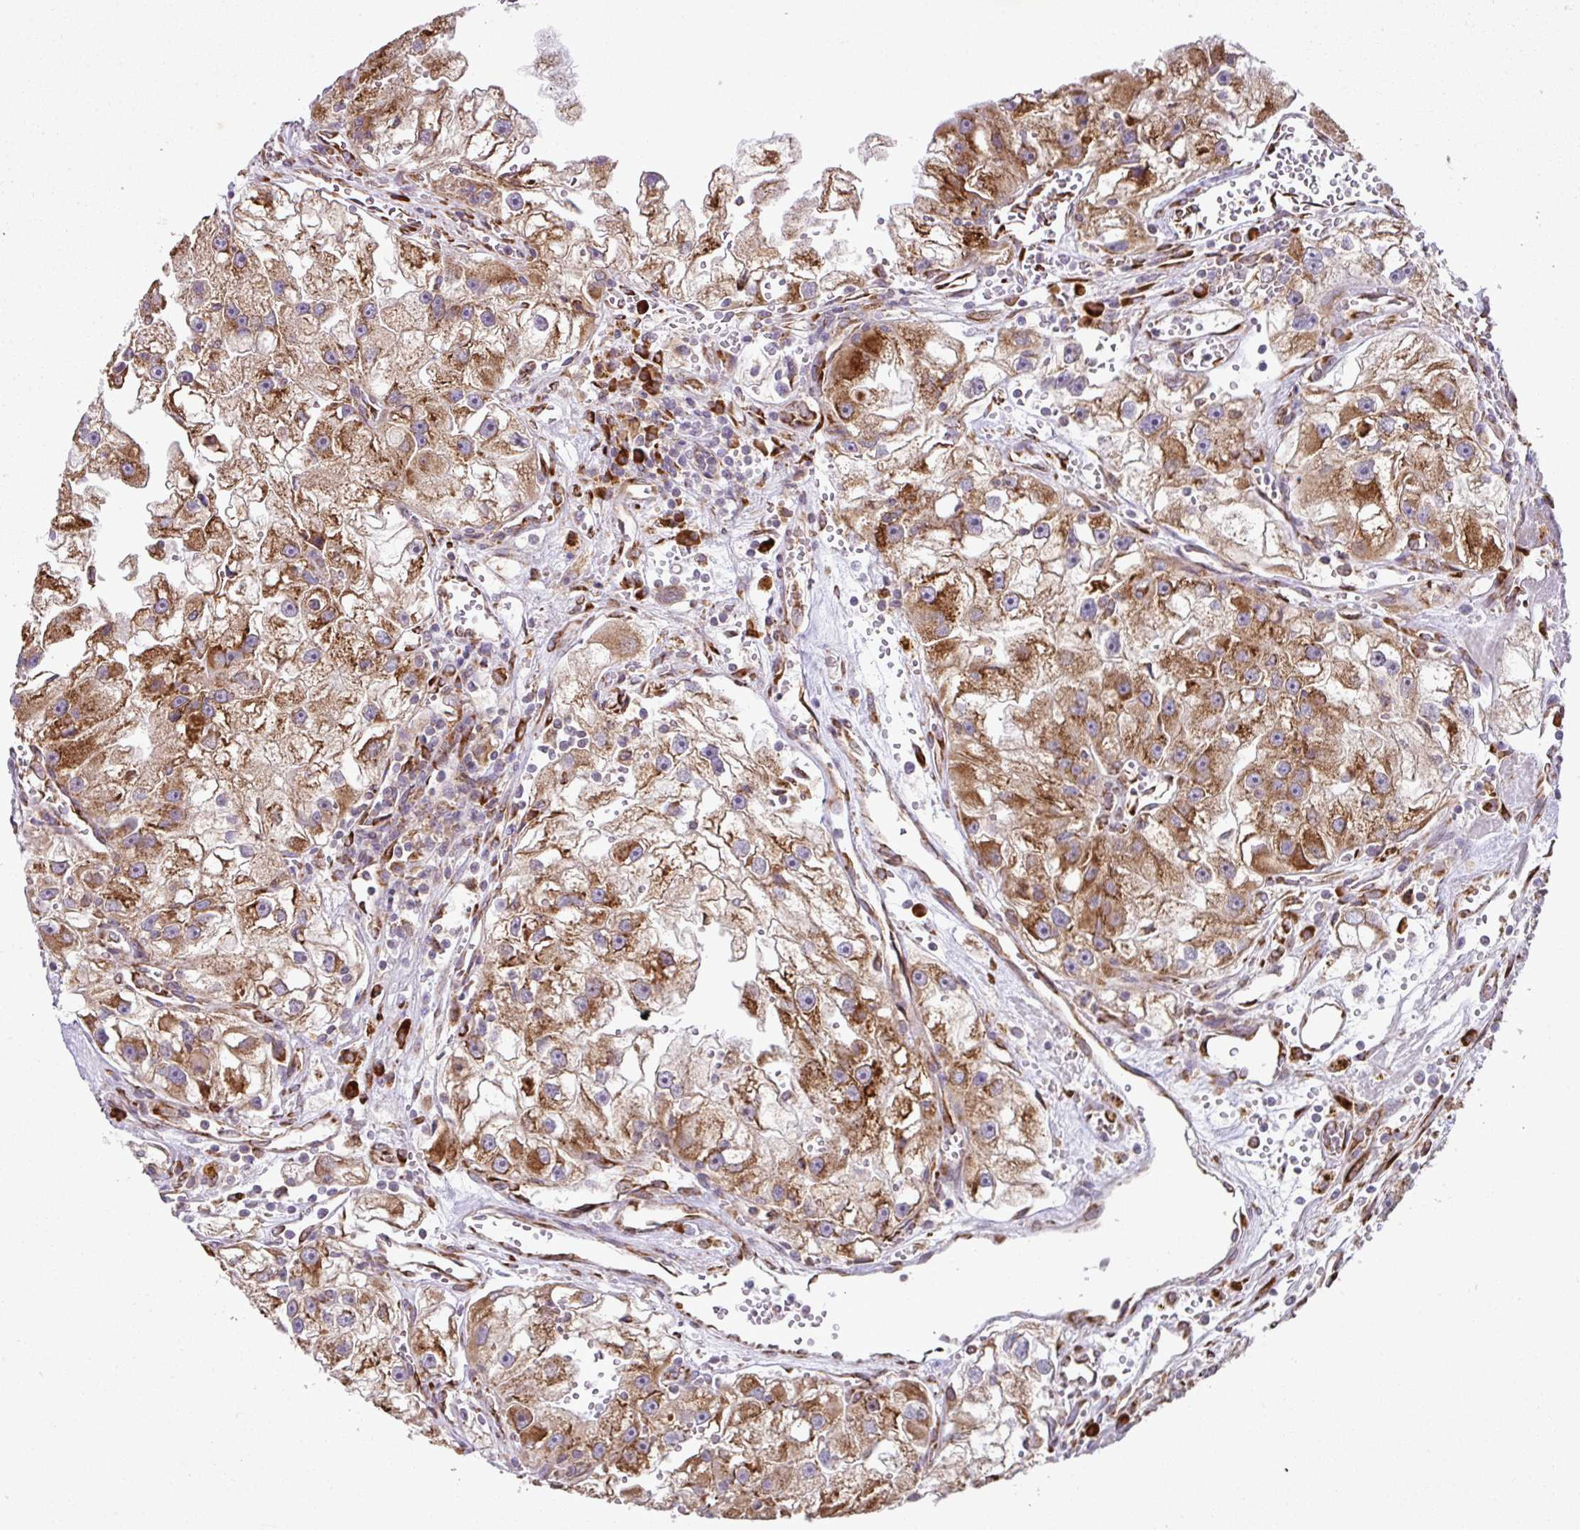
{"staining": {"intensity": "strong", "quantity": ">75%", "location": "cytoplasmic/membranous"}, "tissue": "renal cancer", "cell_type": "Tumor cells", "image_type": "cancer", "snomed": [{"axis": "morphology", "description": "Adenocarcinoma, NOS"}, {"axis": "topography", "description": "Kidney"}], "caption": "DAB (3,3'-diaminobenzidine) immunohistochemical staining of human renal cancer shows strong cytoplasmic/membranous protein staining in about >75% of tumor cells.", "gene": "SLC39A7", "patient": {"sex": "male", "age": 63}}